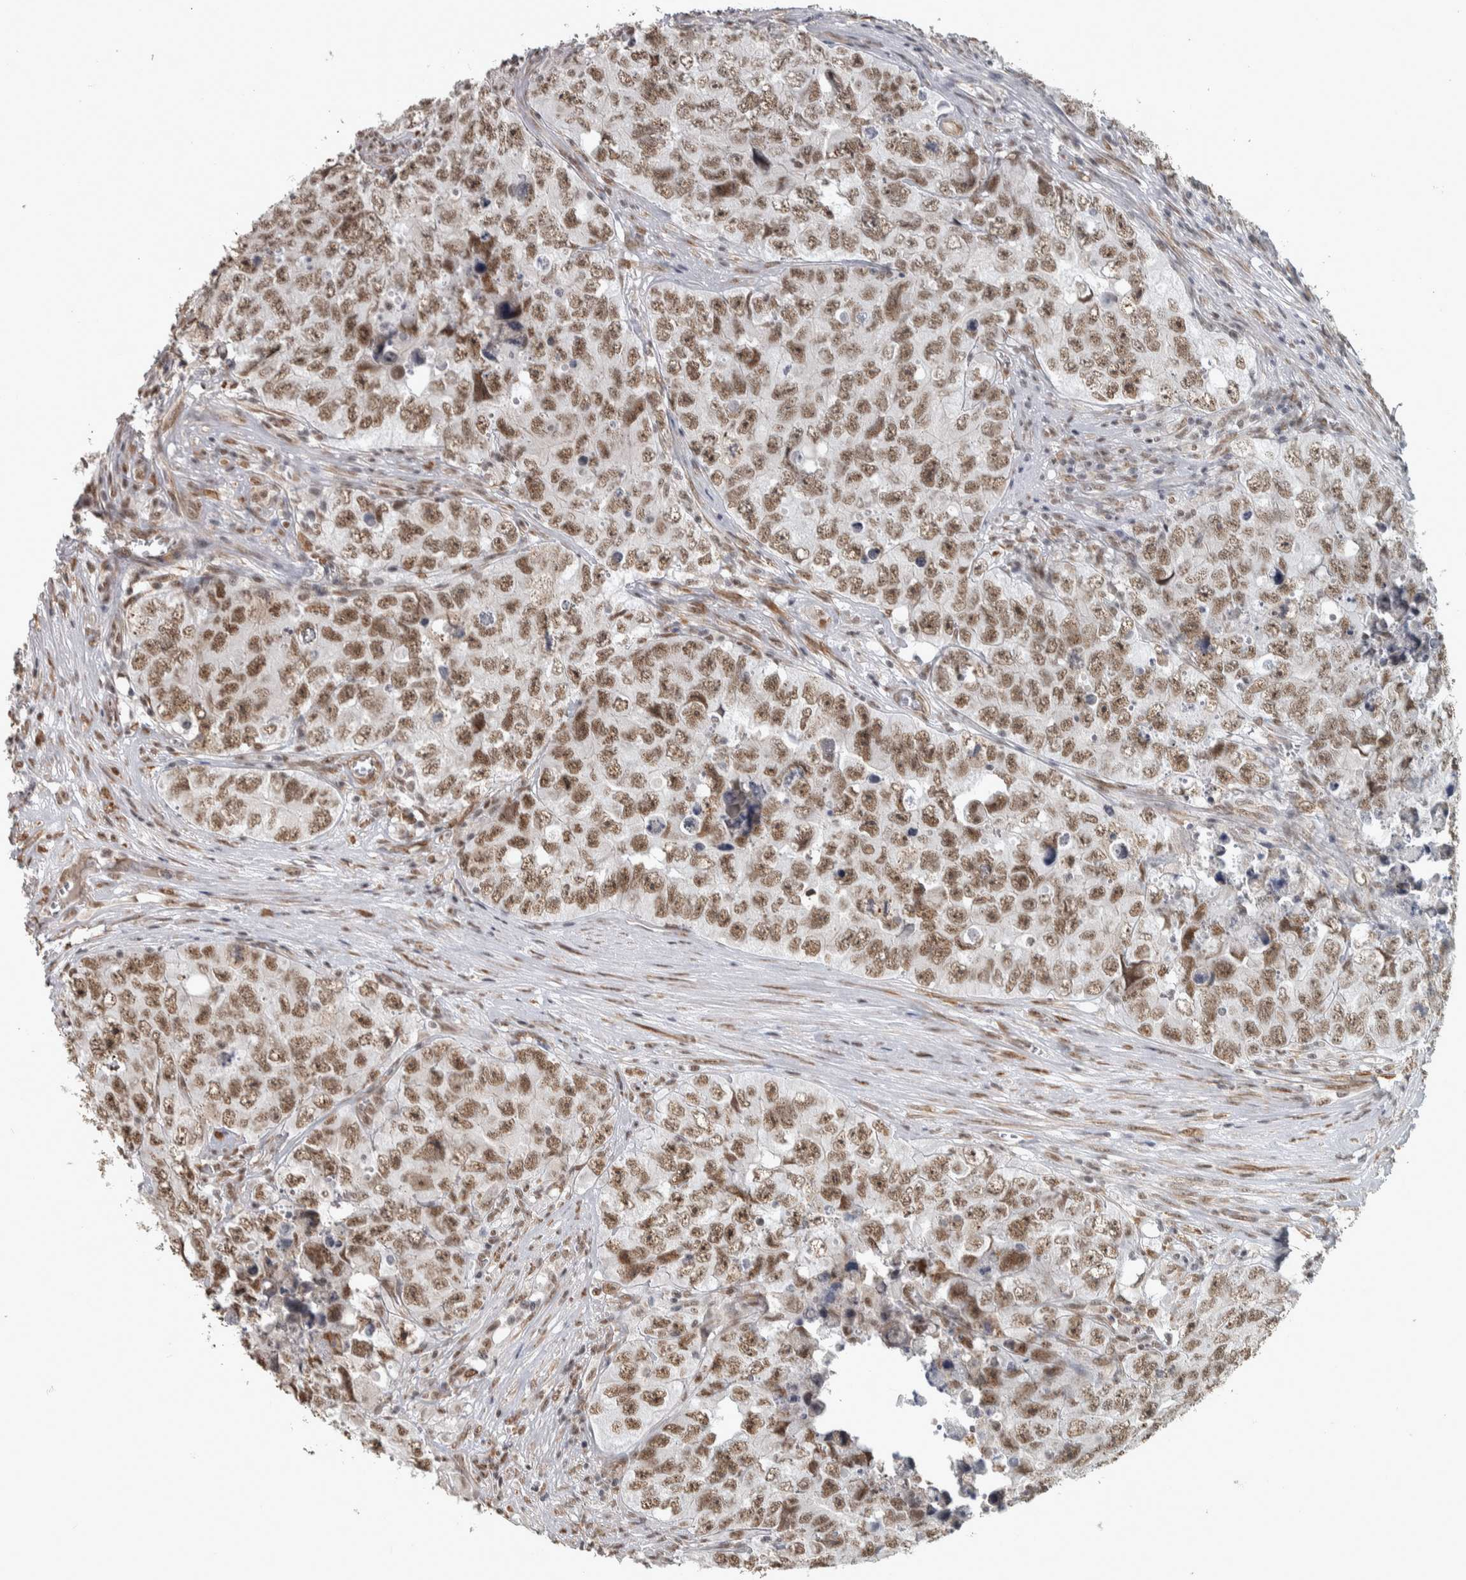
{"staining": {"intensity": "moderate", "quantity": ">75%", "location": "nuclear"}, "tissue": "testis cancer", "cell_type": "Tumor cells", "image_type": "cancer", "snomed": [{"axis": "morphology", "description": "Seminoma, NOS"}, {"axis": "morphology", "description": "Carcinoma, Embryonal, NOS"}, {"axis": "topography", "description": "Testis"}], "caption": "Moderate nuclear staining for a protein is present in about >75% of tumor cells of testis cancer using immunohistochemistry (IHC).", "gene": "DDX42", "patient": {"sex": "male", "age": 43}}